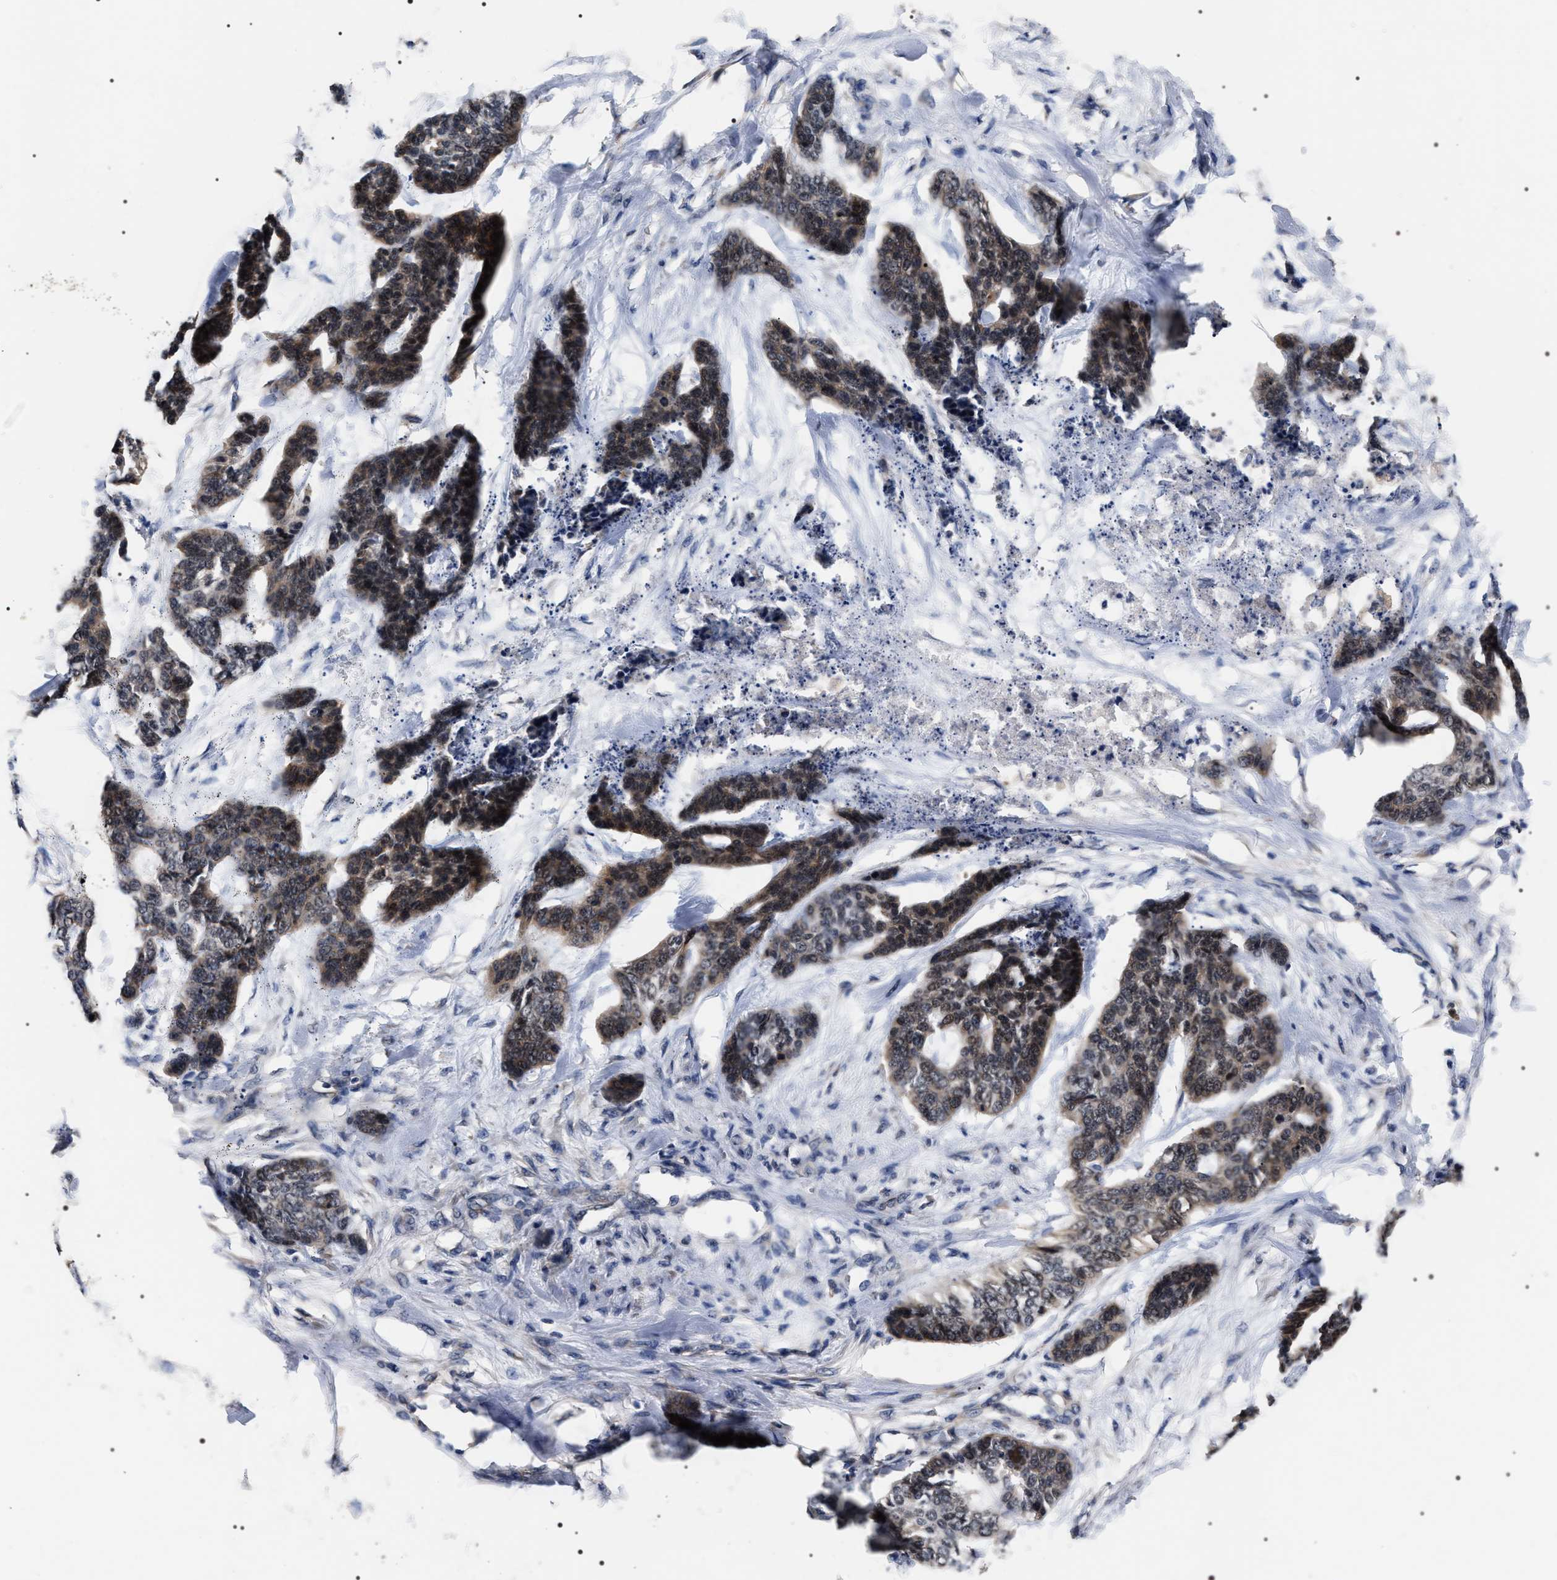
{"staining": {"intensity": "weak", "quantity": "25%-75%", "location": "cytoplasmic/membranous,nuclear"}, "tissue": "skin cancer", "cell_type": "Tumor cells", "image_type": "cancer", "snomed": [{"axis": "morphology", "description": "Basal cell carcinoma"}, {"axis": "topography", "description": "Skin"}], "caption": "Skin basal cell carcinoma stained with immunohistochemistry demonstrates weak cytoplasmic/membranous and nuclear positivity in about 25%-75% of tumor cells.", "gene": "UPF3A", "patient": {"sex": "female", "age": 64}}